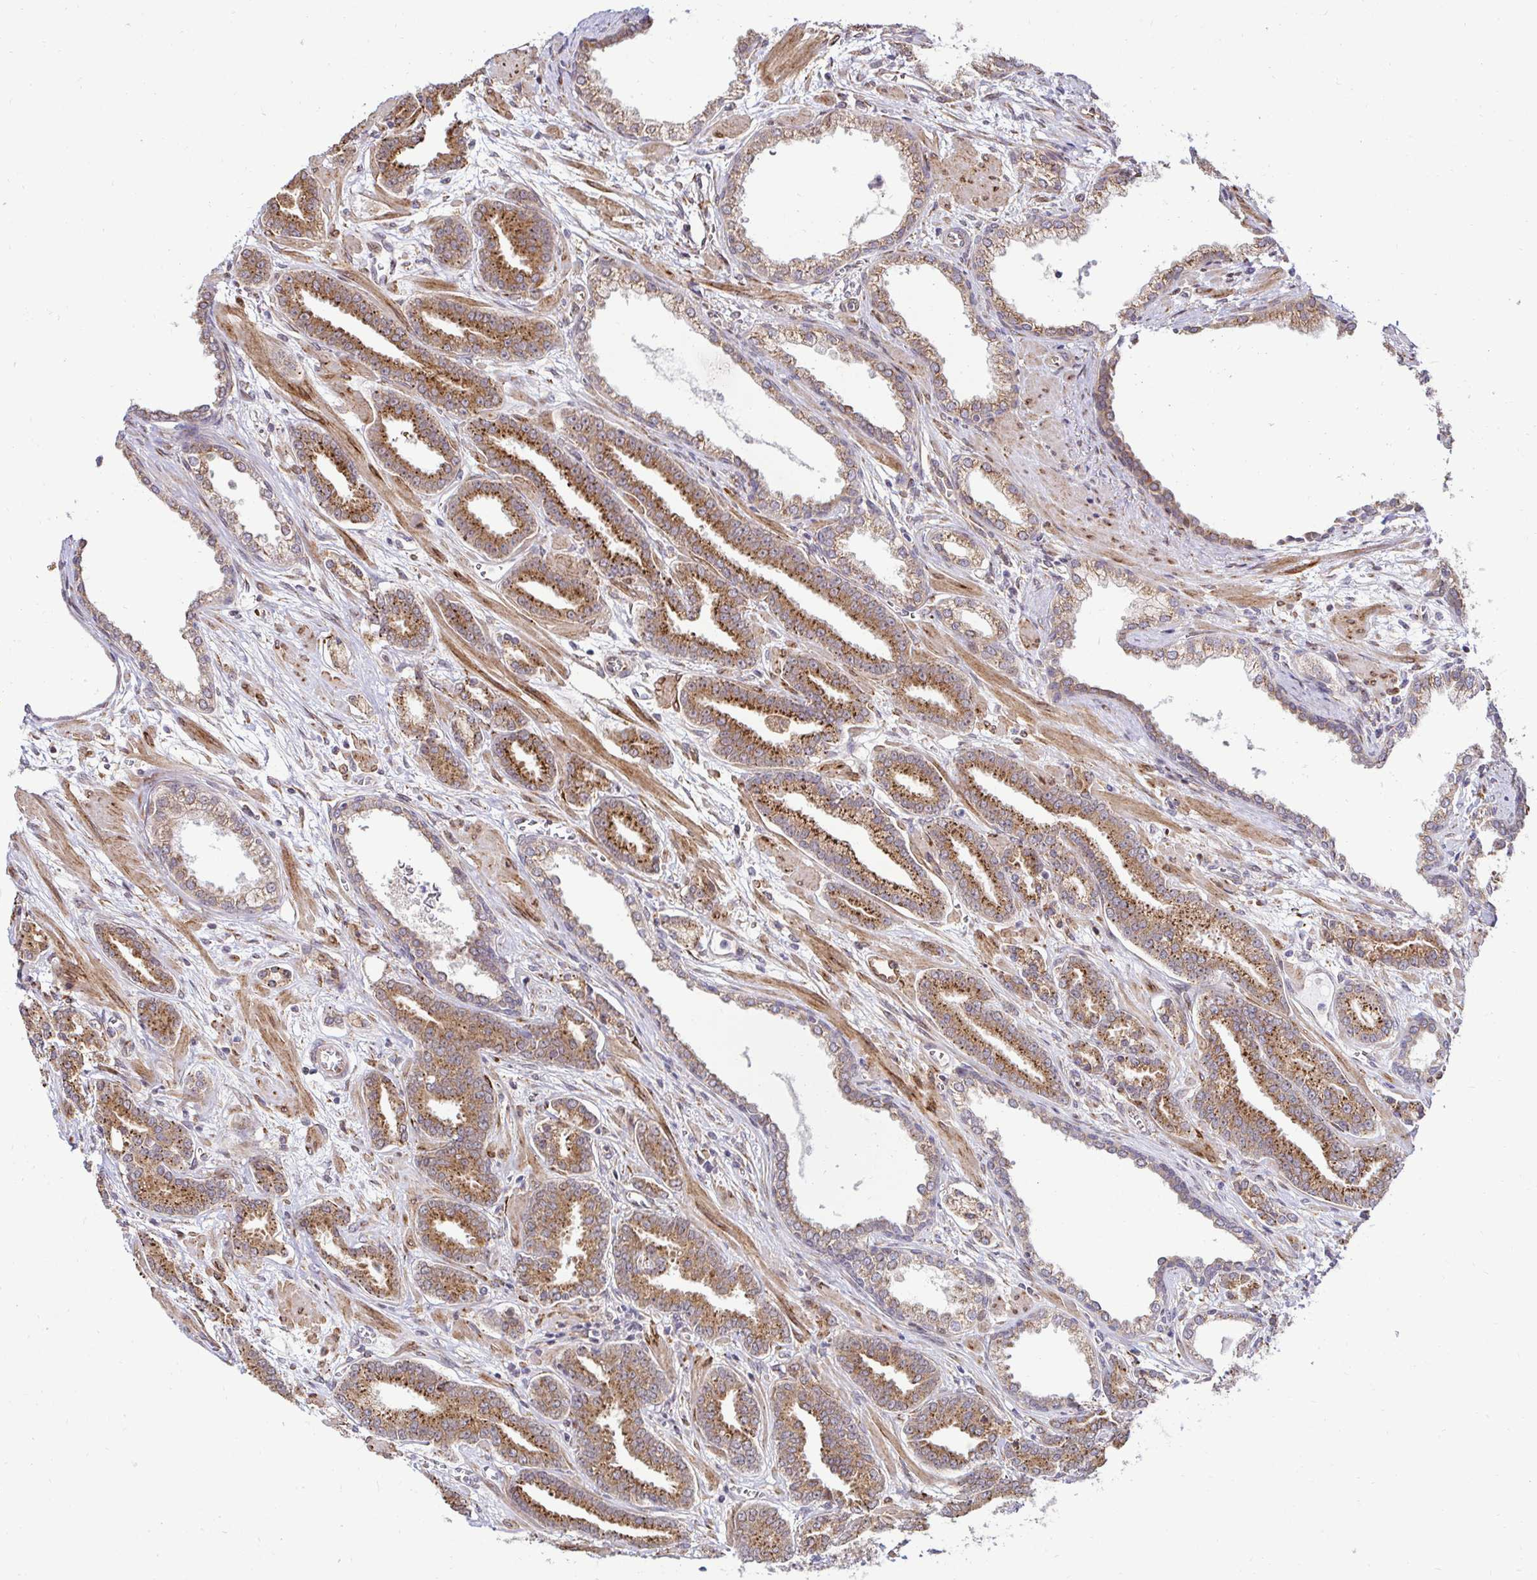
{"staining": {"intensity": "moderate", "quantity": ">75%", "location": "cytoplasmic/membranous"}, "tissue": "prostate cancer", "cell_type": "Tumor cells", "image_type": "cancer", "snomed": [{"axis": "morphology", "description": "Adenocarcinoma, High grade"}, {"axis": "topography", "description": "Prostate"}], "caption": "Approximately >75% of tumor cells in prostate high-grade adenocarcinoma show moderate cytoplasmic/membranous protein staining as visualized by brown immunohistochemical staining.", "gene": "HPS1", "patient": {"sex": "male", "age": 60}}